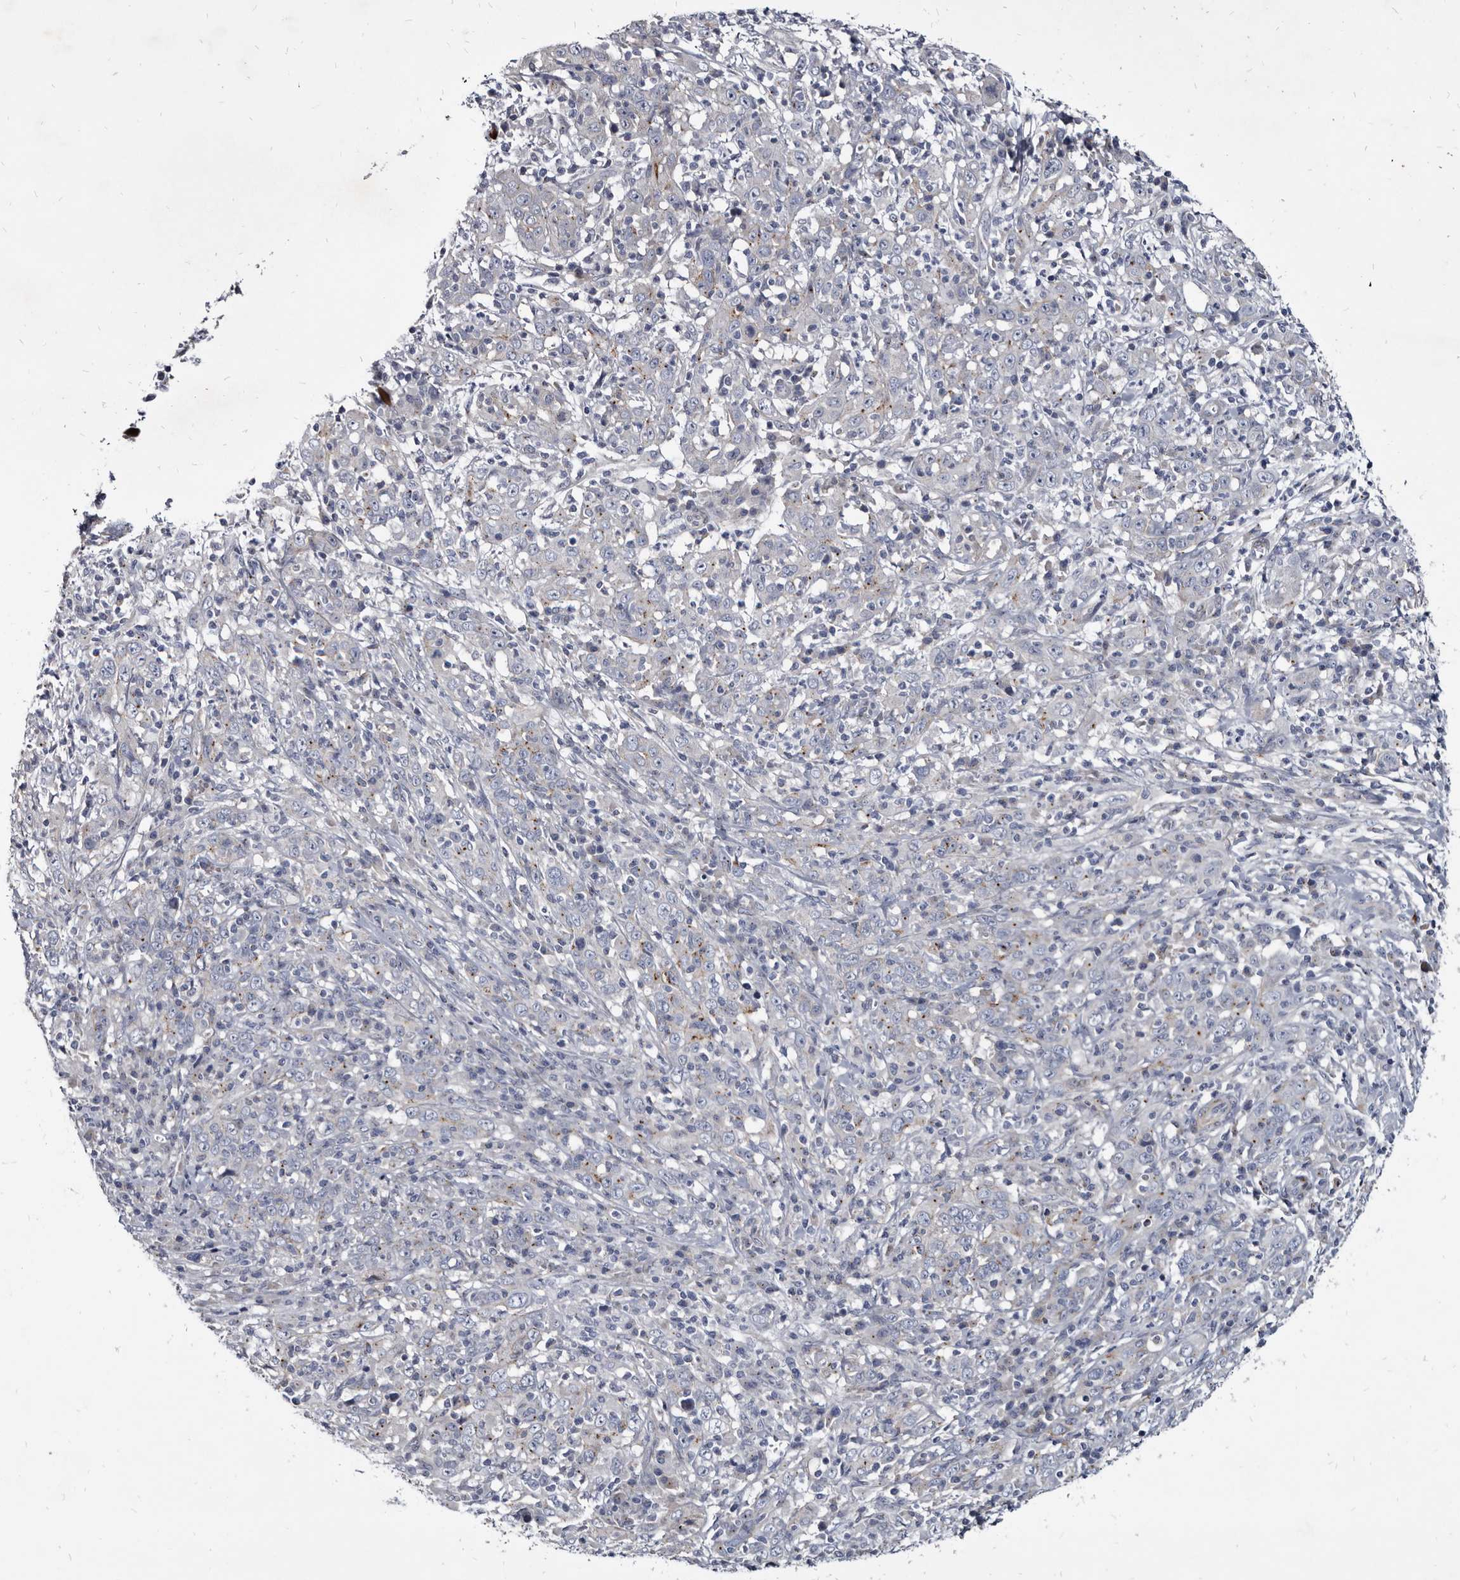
{"staining": {"intensity": "negative", "quantity": "none", "location": "none"}, "tissue": "cervical cancer", "cell_type": "Tumor cells", "image_type": "cancer", "snomed": [{"axis": "morphology", "description": "Squamous cell carcinoma, NOS"}, {"axis": "topography", "description": "Cervix"}], "caption": "Squamous cell carcinoma (cervical) was stained to show a protein in brown. There is no significant positivity in tumor cells.", "gene": "PRSS8", "patient": {"sex": "female", "age": 46}}